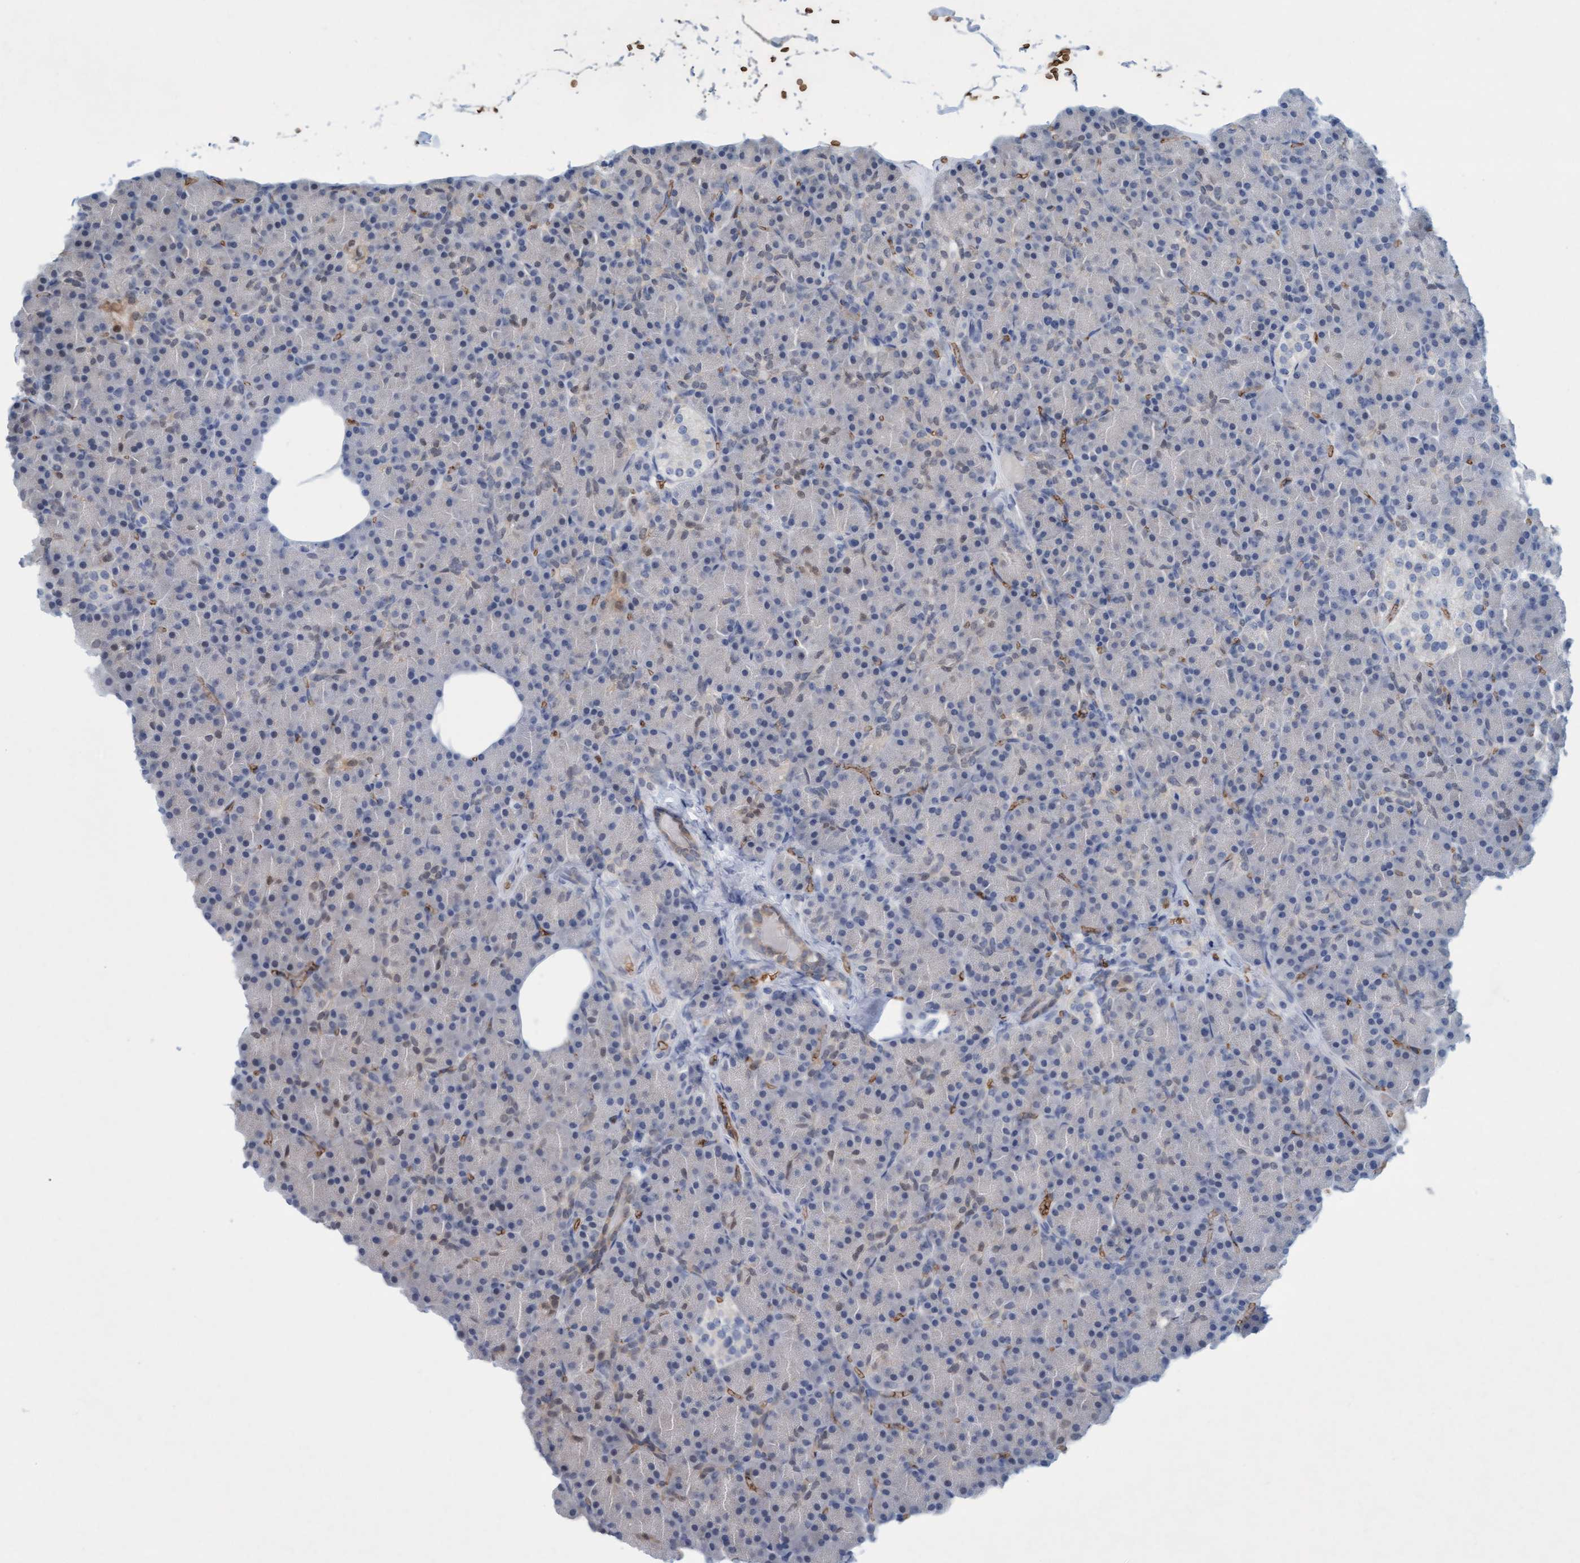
{"staining": {"intensity": "weak", "quantity": "<25%", "location": "cytoplasmic/membranous"}, "tissue": "pancreas", "cell_type": "Exocrine glandular cells", "image_type": "normal", "snomed": [{"axis": "morphology", "description": "Normal tissue, NOS"}, {"axis": "topography", "description": "Pancreas"}], "caption": "The immunohistochemistry (IHC) photomicrograph has no significant positivity in exocrine glandular cells of pancreas. Brightfield microscopy of immunohistochemistry stained with DAB (brown) and hematoxylin (blue), captured at high magnification.", "gene": "SPEM2", "patient": {"sex": "female", "age": 43}}